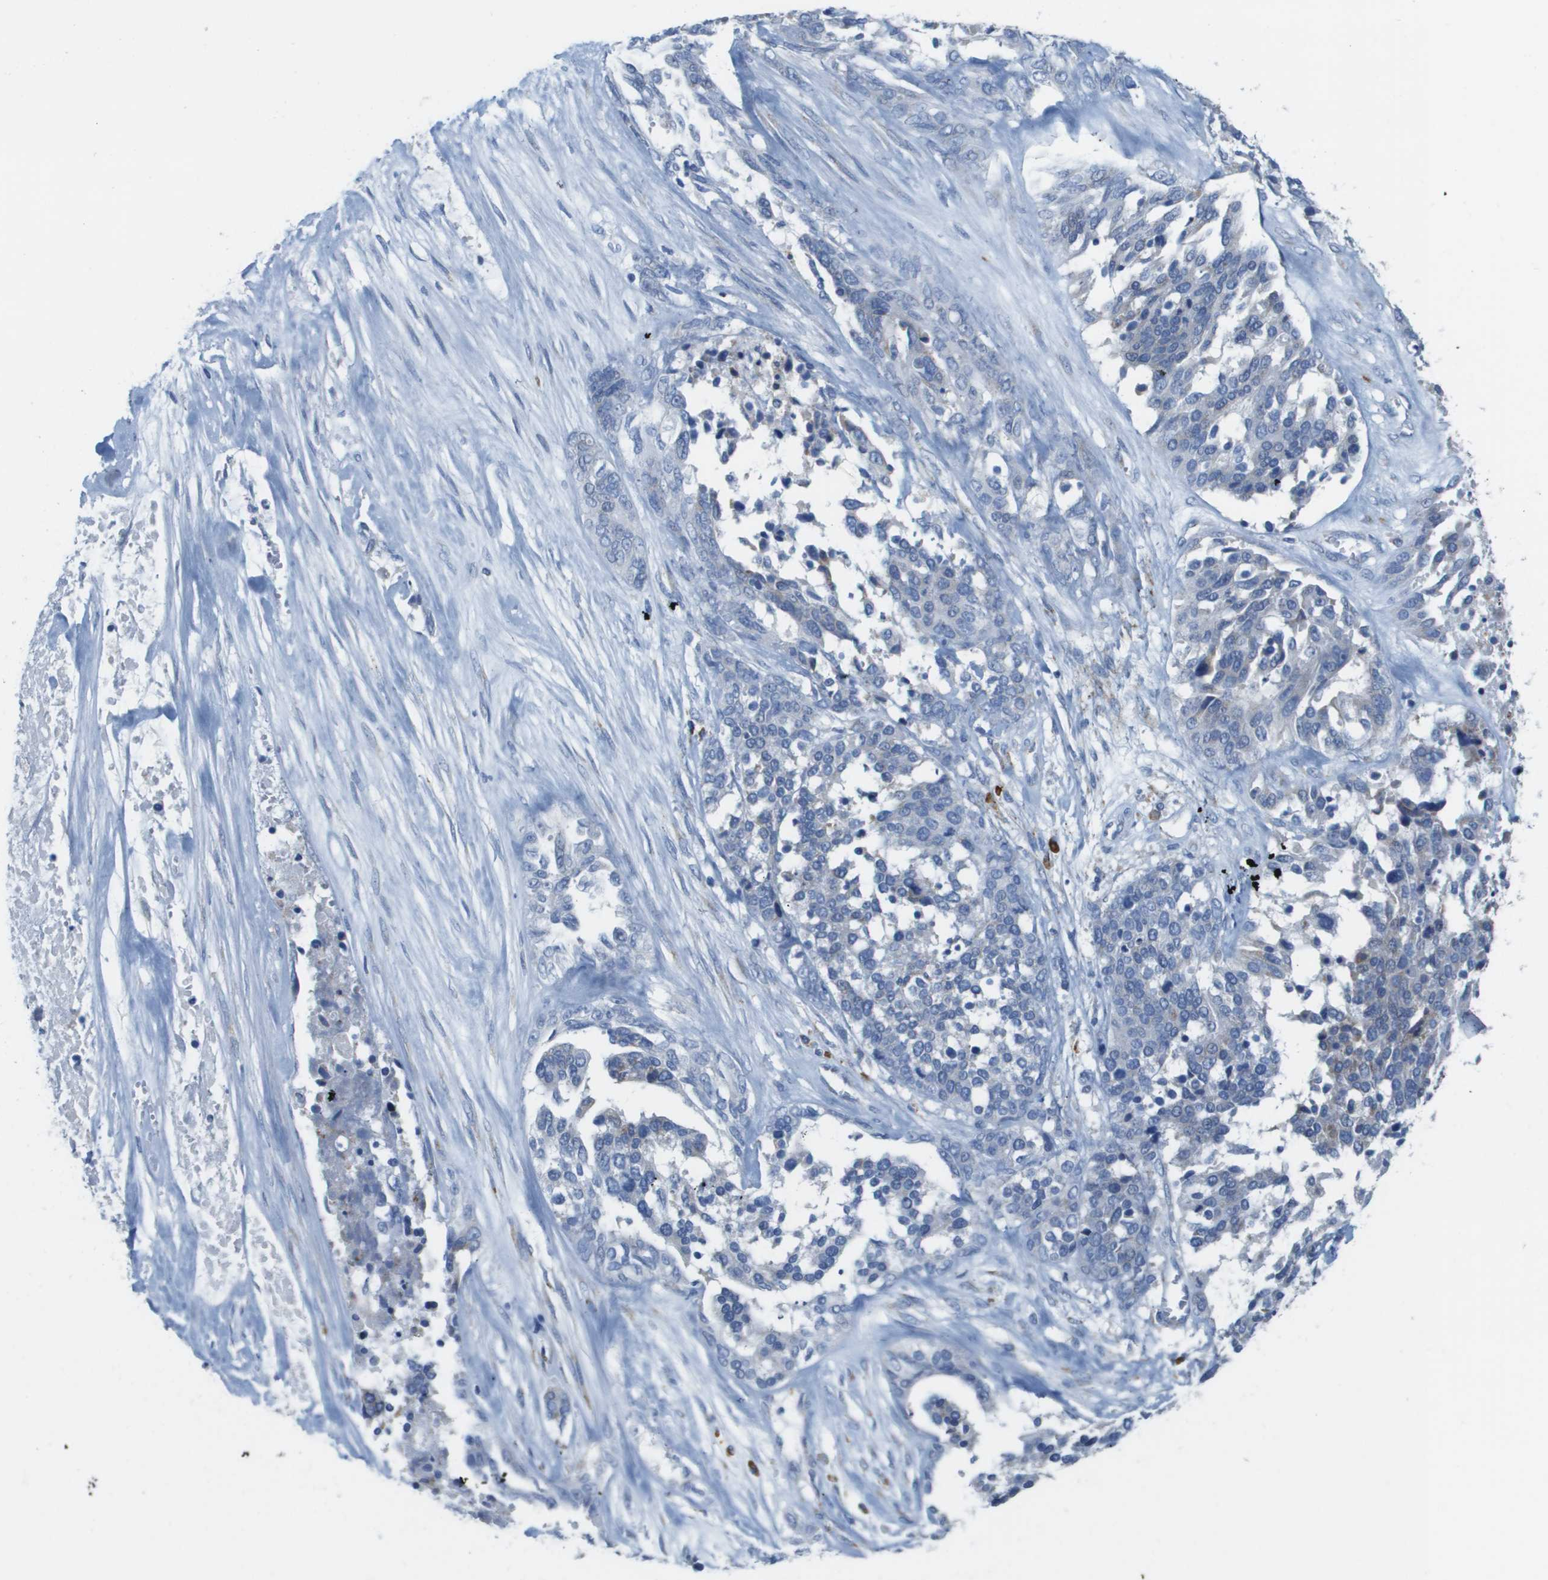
{"staining": {"intensity": "negative", "quantity": "none", "location": "none"}, "tissue": "ovarian cancer", "cell_type": "Tumor cells", "image_type": "cancer", "snomed": [{"axis": "morphology", "description": "Cystadenocarcinoma, serous, NOS"}, {"axis": "topography", "description": "Ovary"}], "caption": "An IHC histopathology image of ovarian serous cystadenocarcinoma is shown. There is no staining in tumor cells of ovarian serous cystadenocarcinoma. (DAB (3,3'-diaminobenzidine) IHC with hematoxylin counter stain).", "gene": "CD3G", "patient": {"sex": "female", "age": 44}}